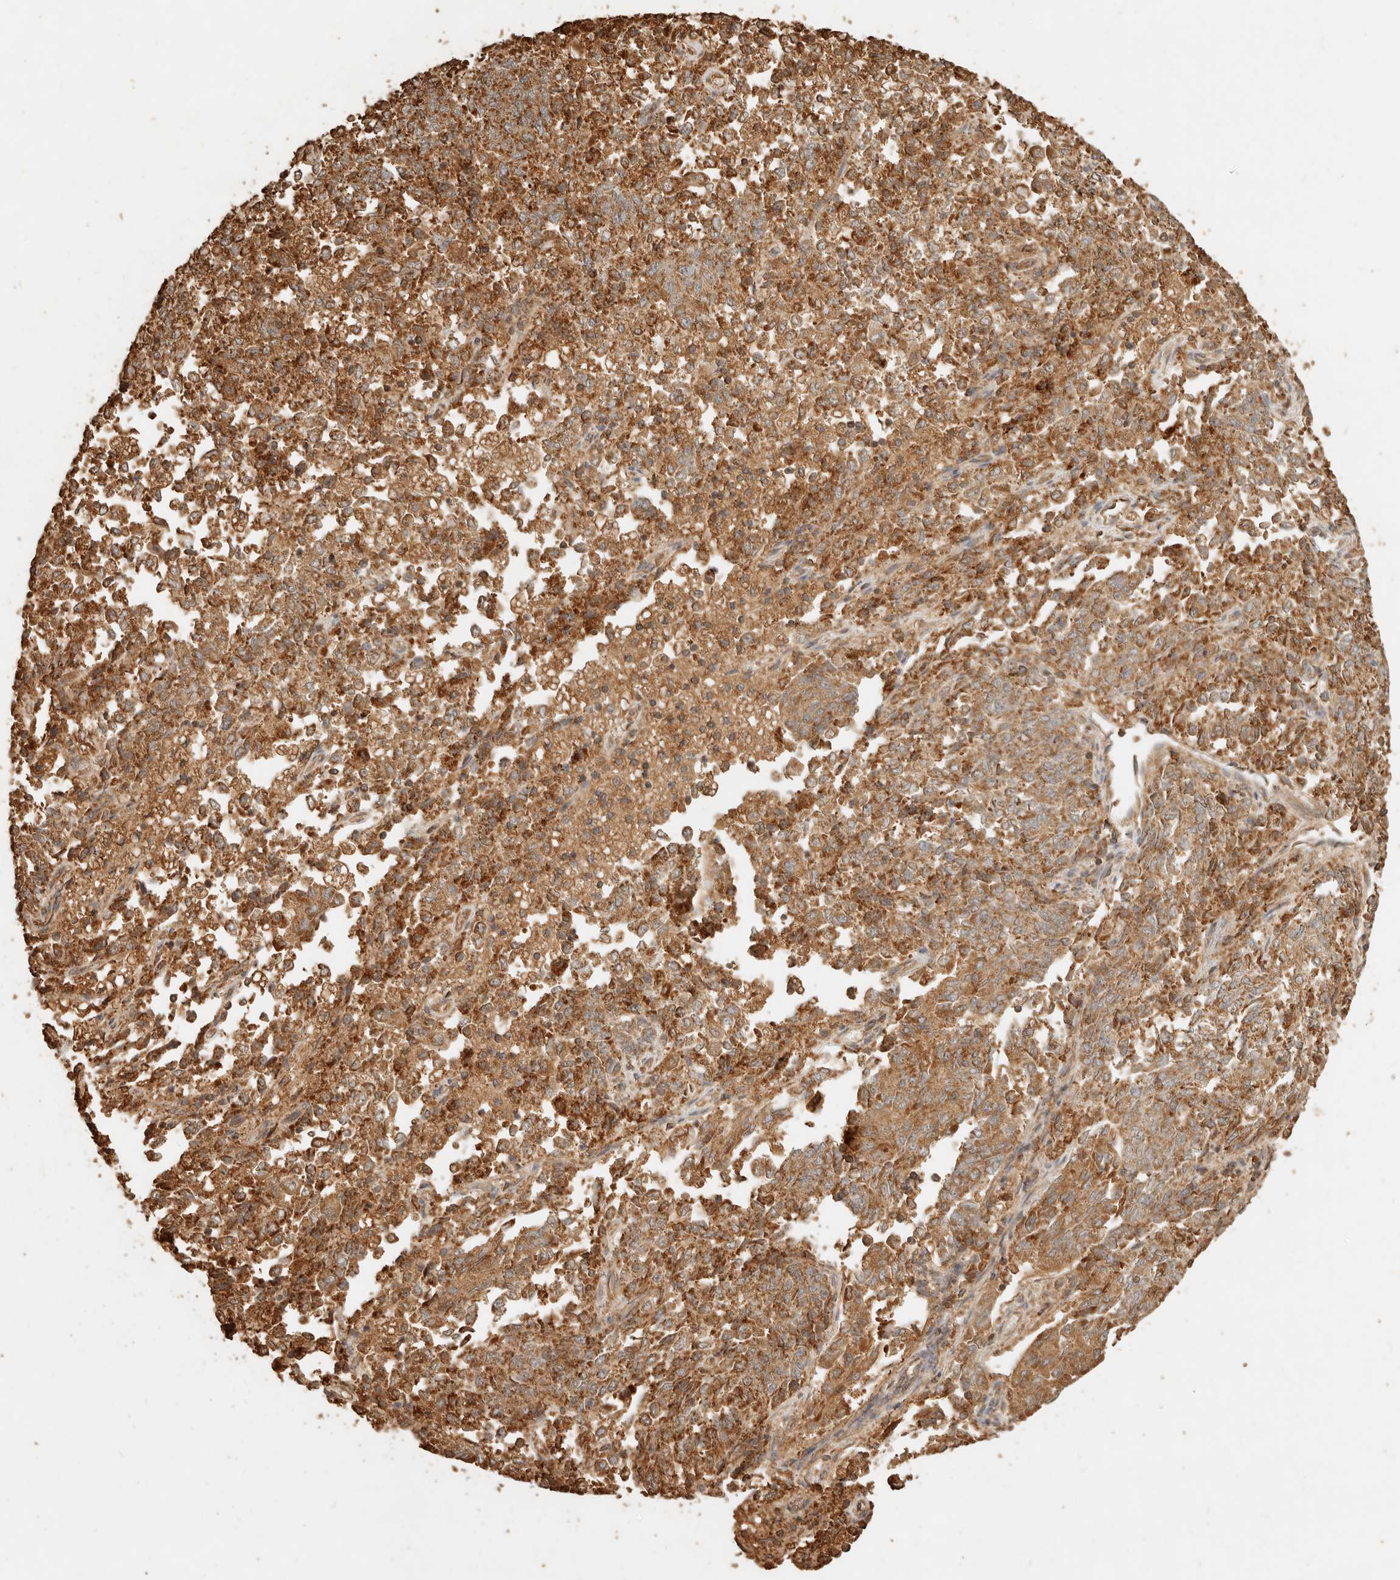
{"staining": {"intensity": "moderate", "quantity": ">75%", "location": "cytoplasmic/membranous"}, "tissue": "endometrial cancer", "cell_type": "Tumor cells", "image_type": "cancer", "snomed": [{"axis": "morphology", "description": "Adenocarcinoma, NOS"}, {"axis": "topography", "description": "Endometrium"}], "caption": "Endometrial adenocarcinoma tissue reveals moderate cytoplasmic/membranous staining in about >75% of tumor cells", "gene": "FAM180B", "patient": {"sex": "female", "age": 80}}